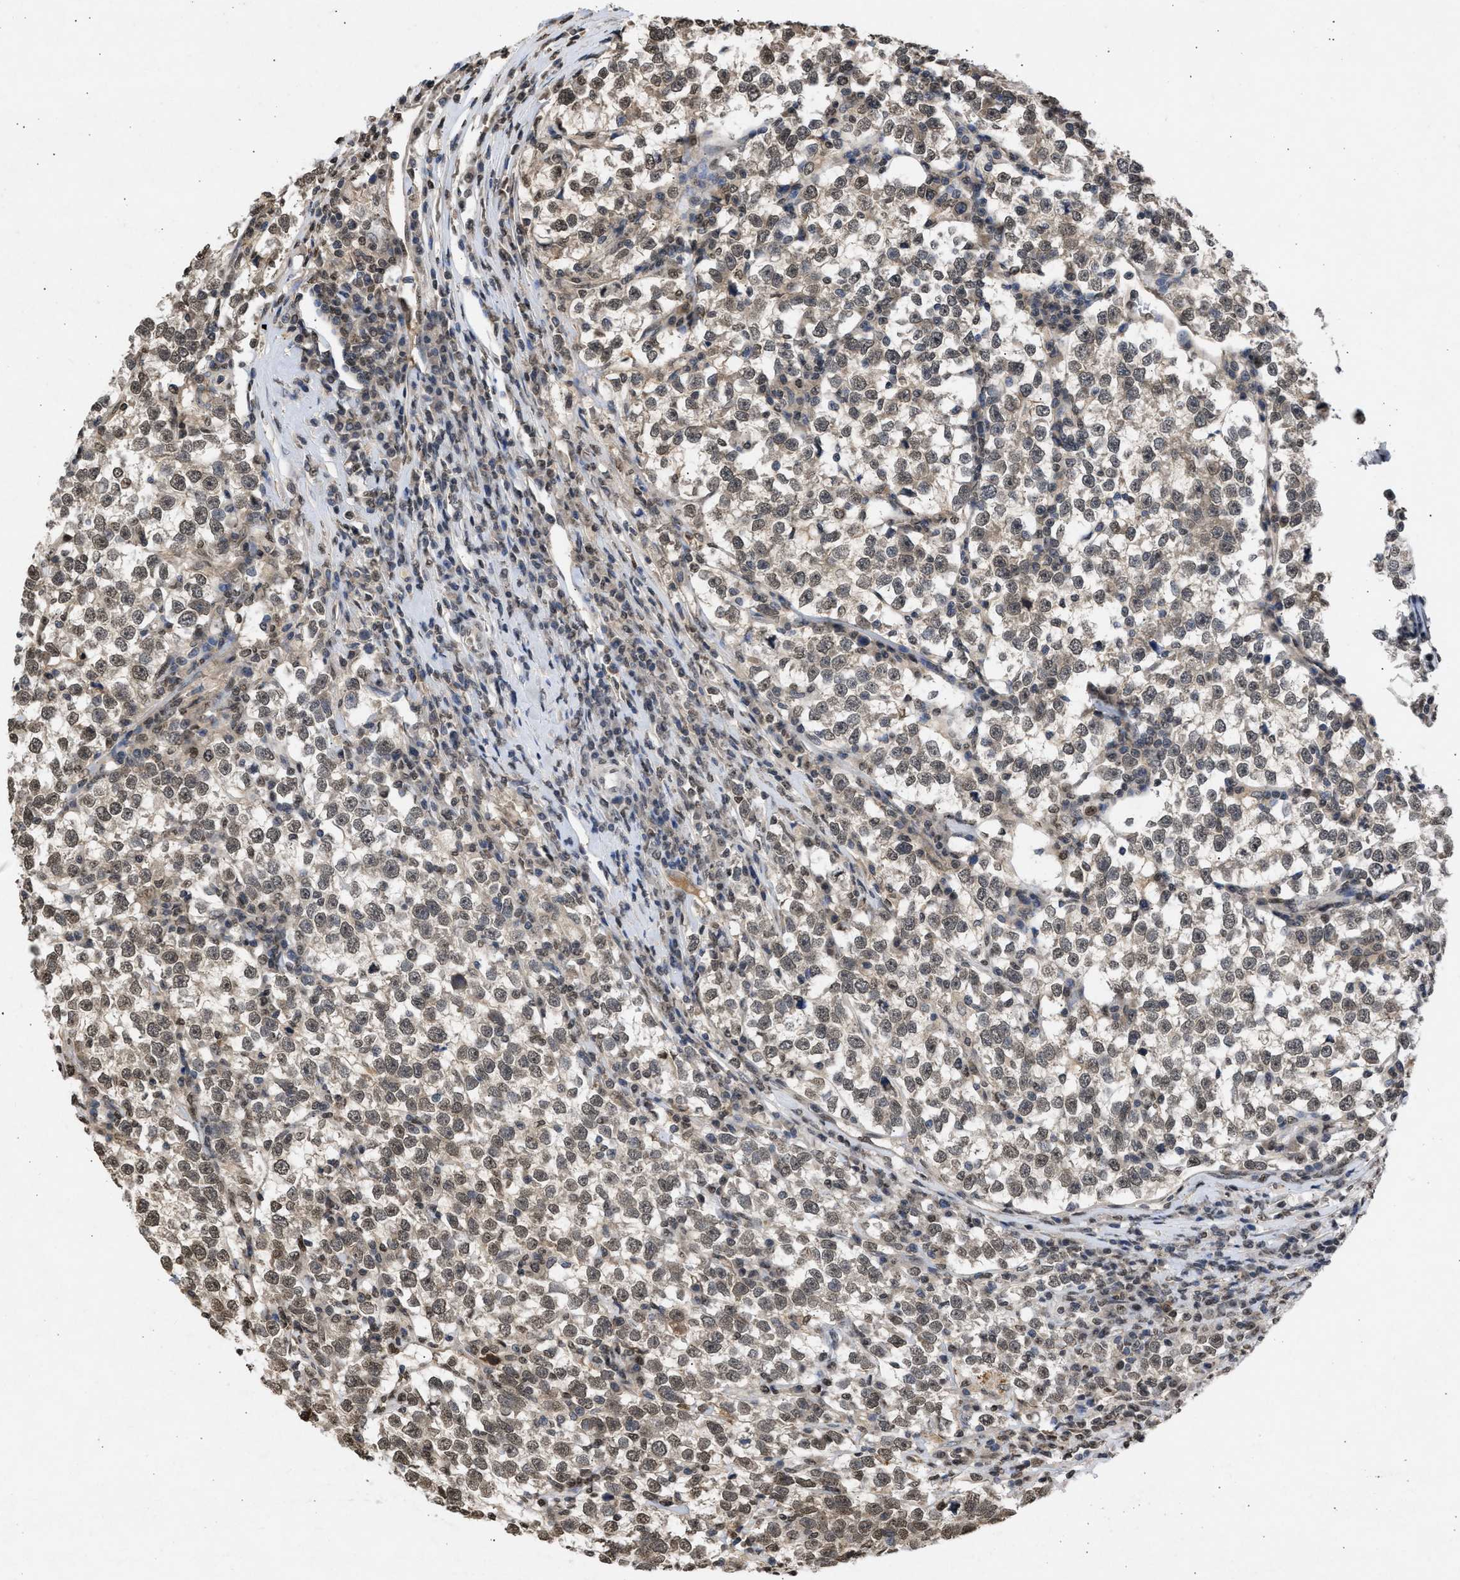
{"staining": {"intensity": "weak", "quantity": "25%-75%", "location": "cytoplasmic/membranous,nuclear"}, "tissue": "testis cancer", "cell_type": "Tumor cells", "image_type": "cancer", "snomed": [{"axis": "morphology", "description": "Normal tissue, NOS"}, {"axis": "morphology", "description": "Seminoma, NOS"}, {"axis": "topography", "description": "Testis"}], "caption": "Immunohistochemical staining of human testis cancer (seminoma) reveals low levels of weak cytoplasmic/membranous and nuclear protein positivity in about 25%-75% of tumor cells. Immunohistochemistry (ihc) stains the protein of interest in brown and the nuclei are stained blue.", "gene": "NUP35", "patient": {"sex": "male", "age": 43}}